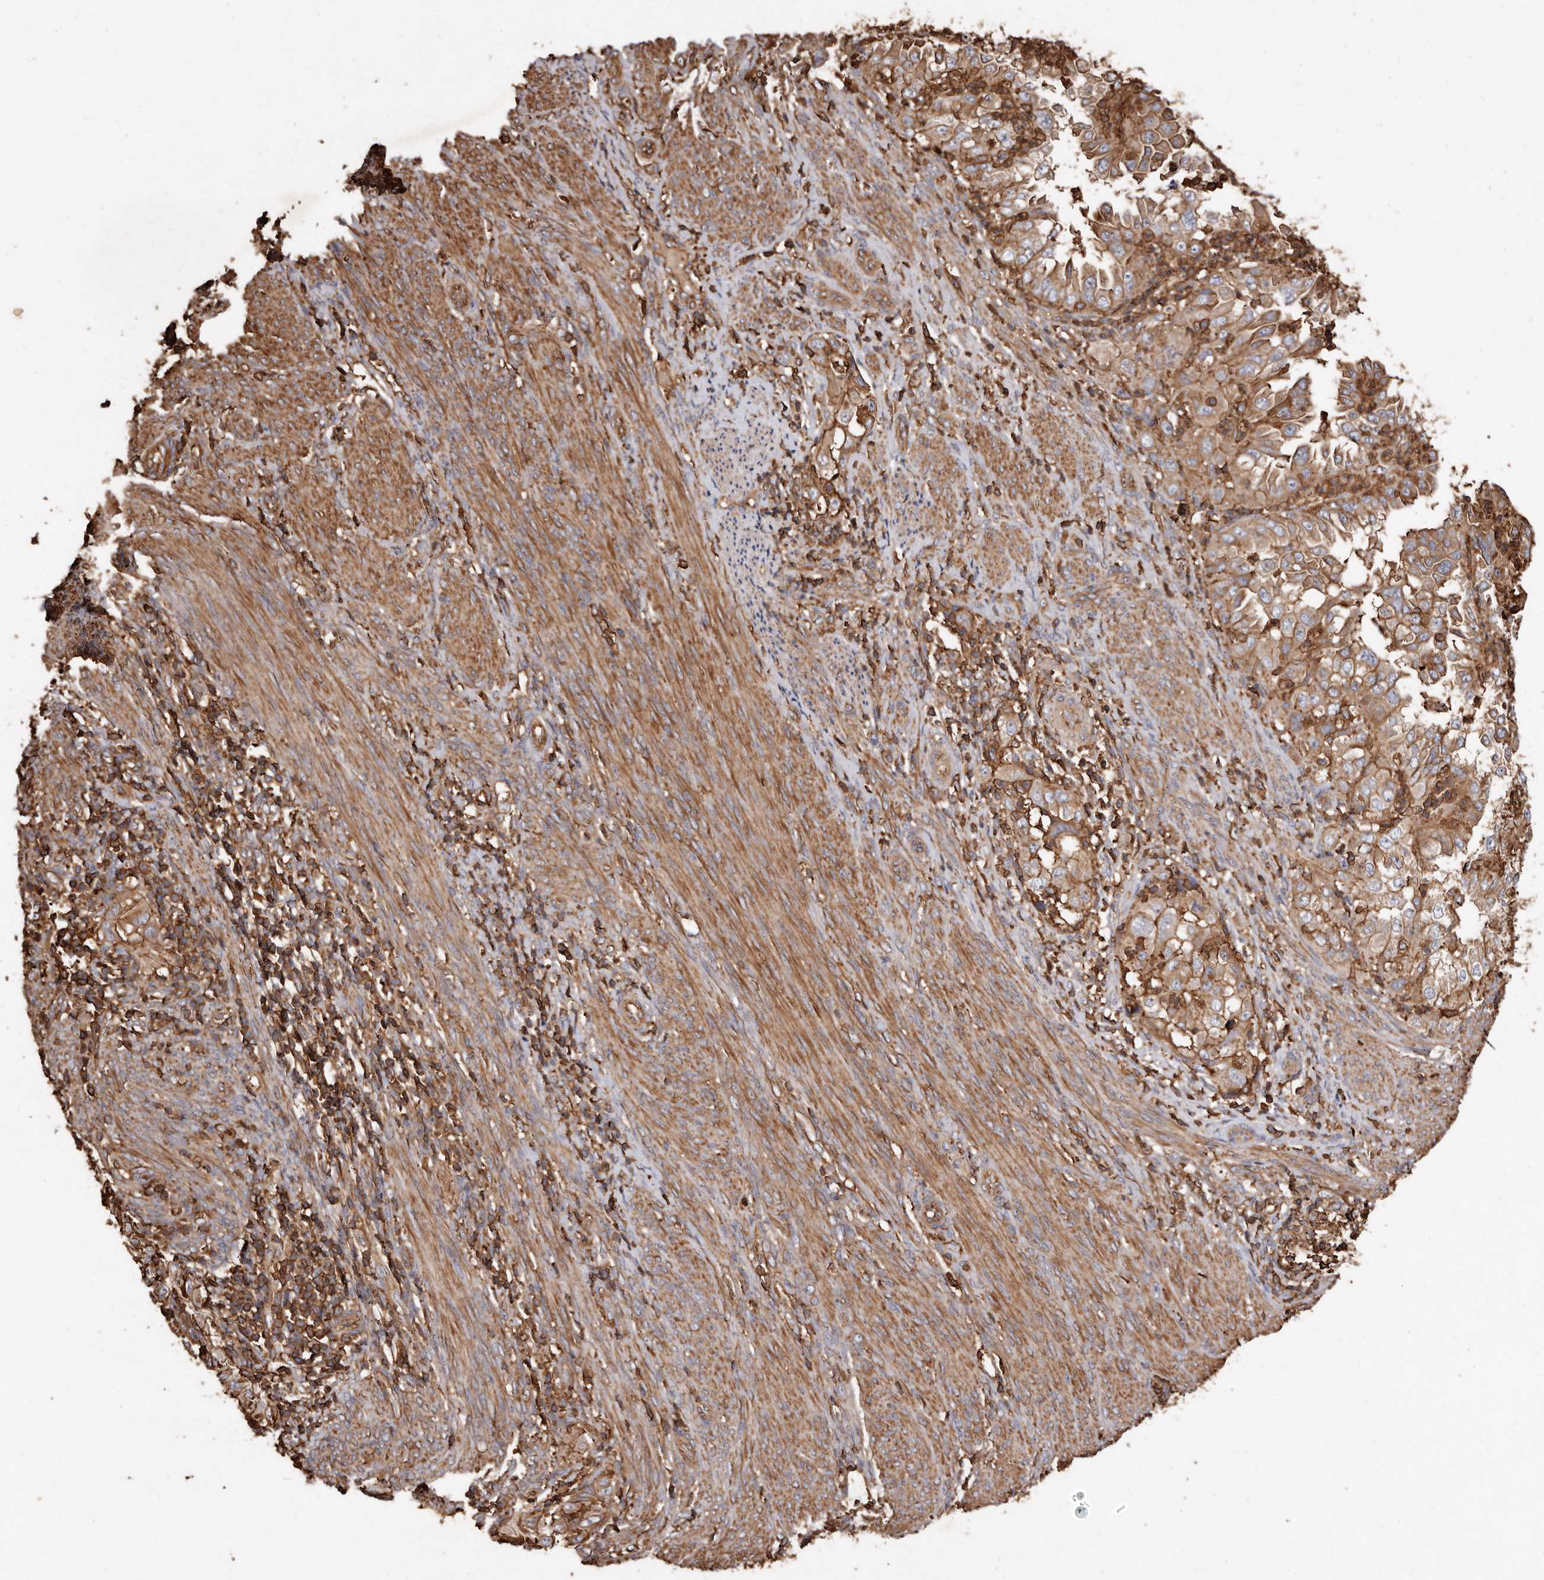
{"staining": {"intensity": "moderate", "quantity": ">75%", "location": "cytoplasmic/membranous"}, "tissue": "endometrial cancer", "cell_type": "Tumor cells", "image_type": "cancer", "snomed": [{"axis": "morphology", "description": "Adenocarcinoma, NOS"}, {"axis": "topography", "description": "Endometrium"}], "caption": "The photomicrograph shows staining of adenocarcinoma (endometrial), revealing moderate cytoplasmic/membranous protein positivity (brown color) within tumor cells.", "gene": "COQ8B", "patient": {"sex": "female", "age": 85}}